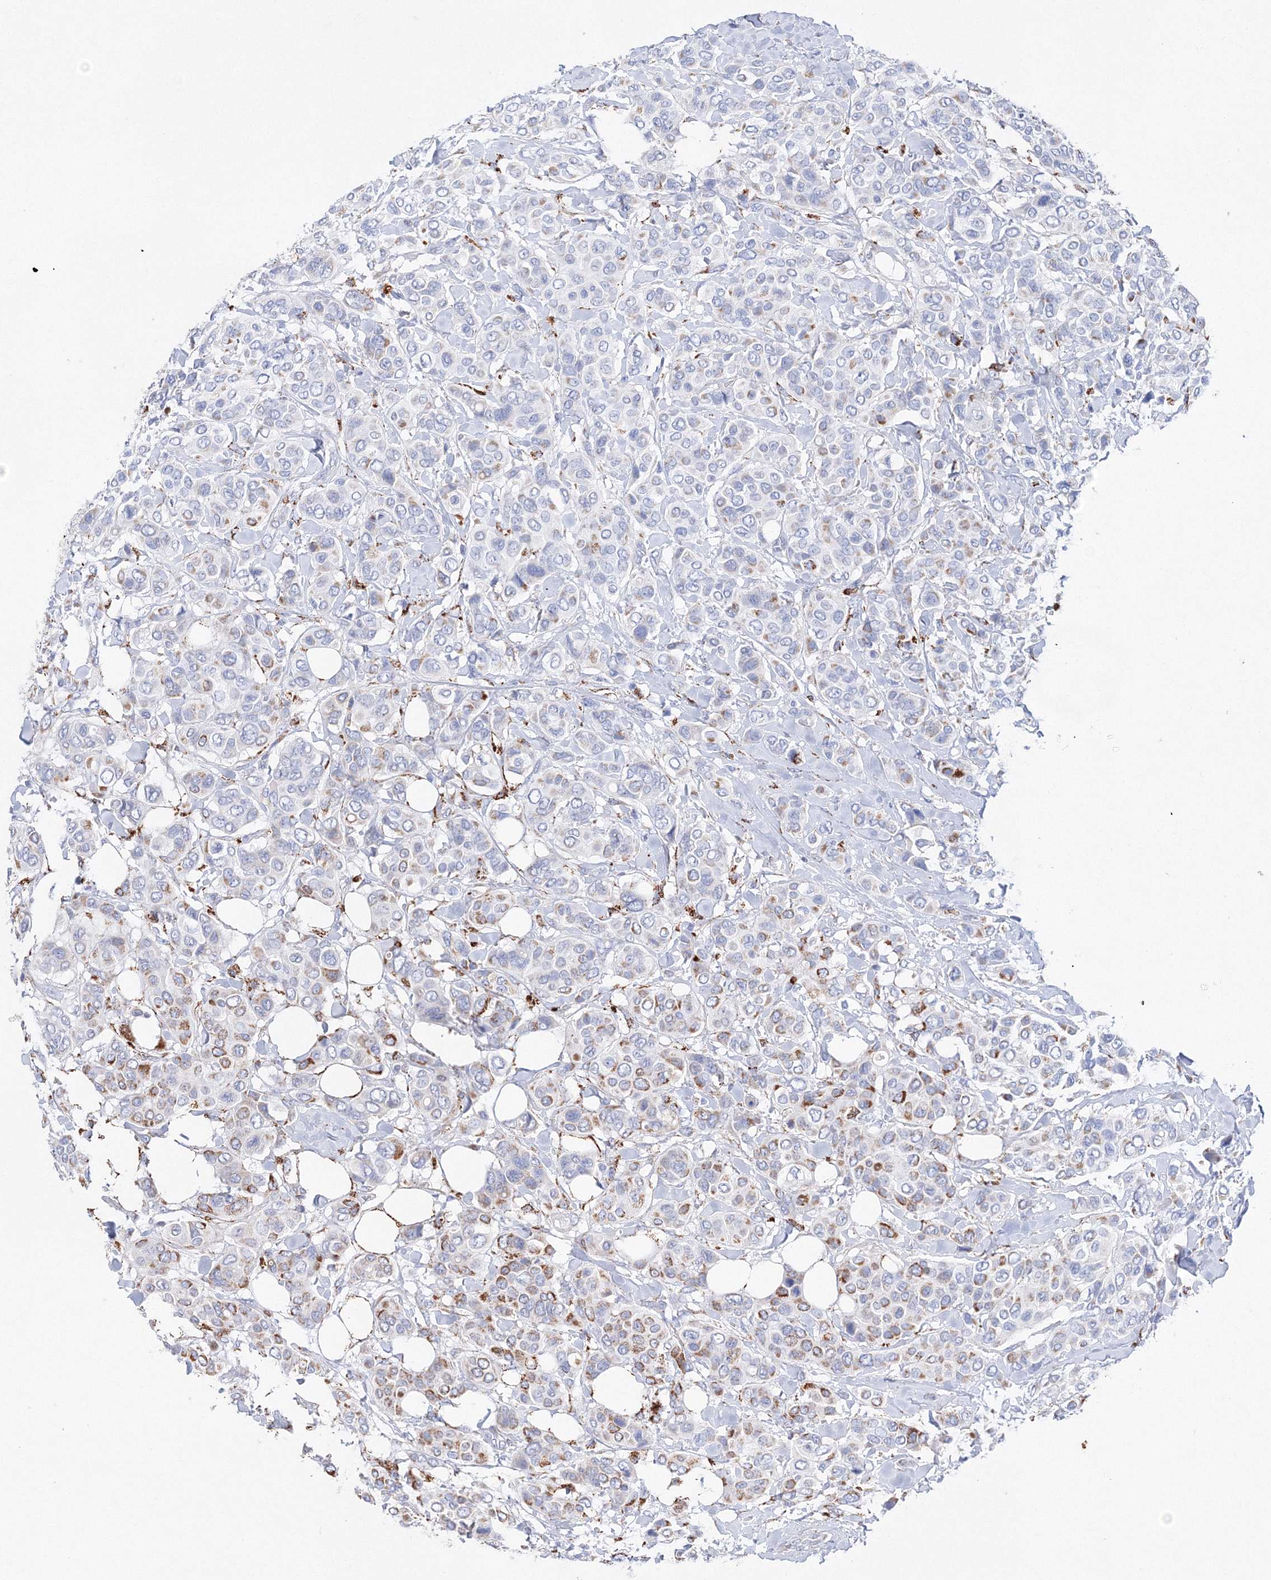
{"staining": {"intensity": "moderate", "quantity": "25%-75%", "location": "cytoplasmic/membranous"}, "tissue": "breast cancer", "cell_type": "Tumor cells", "image_type": "cancer", "snomed": [{"axis": "morphology", "description": "Lobular carcinoma"}, {"axis": "topography", "description": "Breast"}], "caption": "A micrograph of lobular carcinoma (breast) stained for a protein displays moderate cytoplasmic/membranous brown staining in tumor cells.", "gene": "MERTK", "patient": {"sex": "female", "age": 51}}